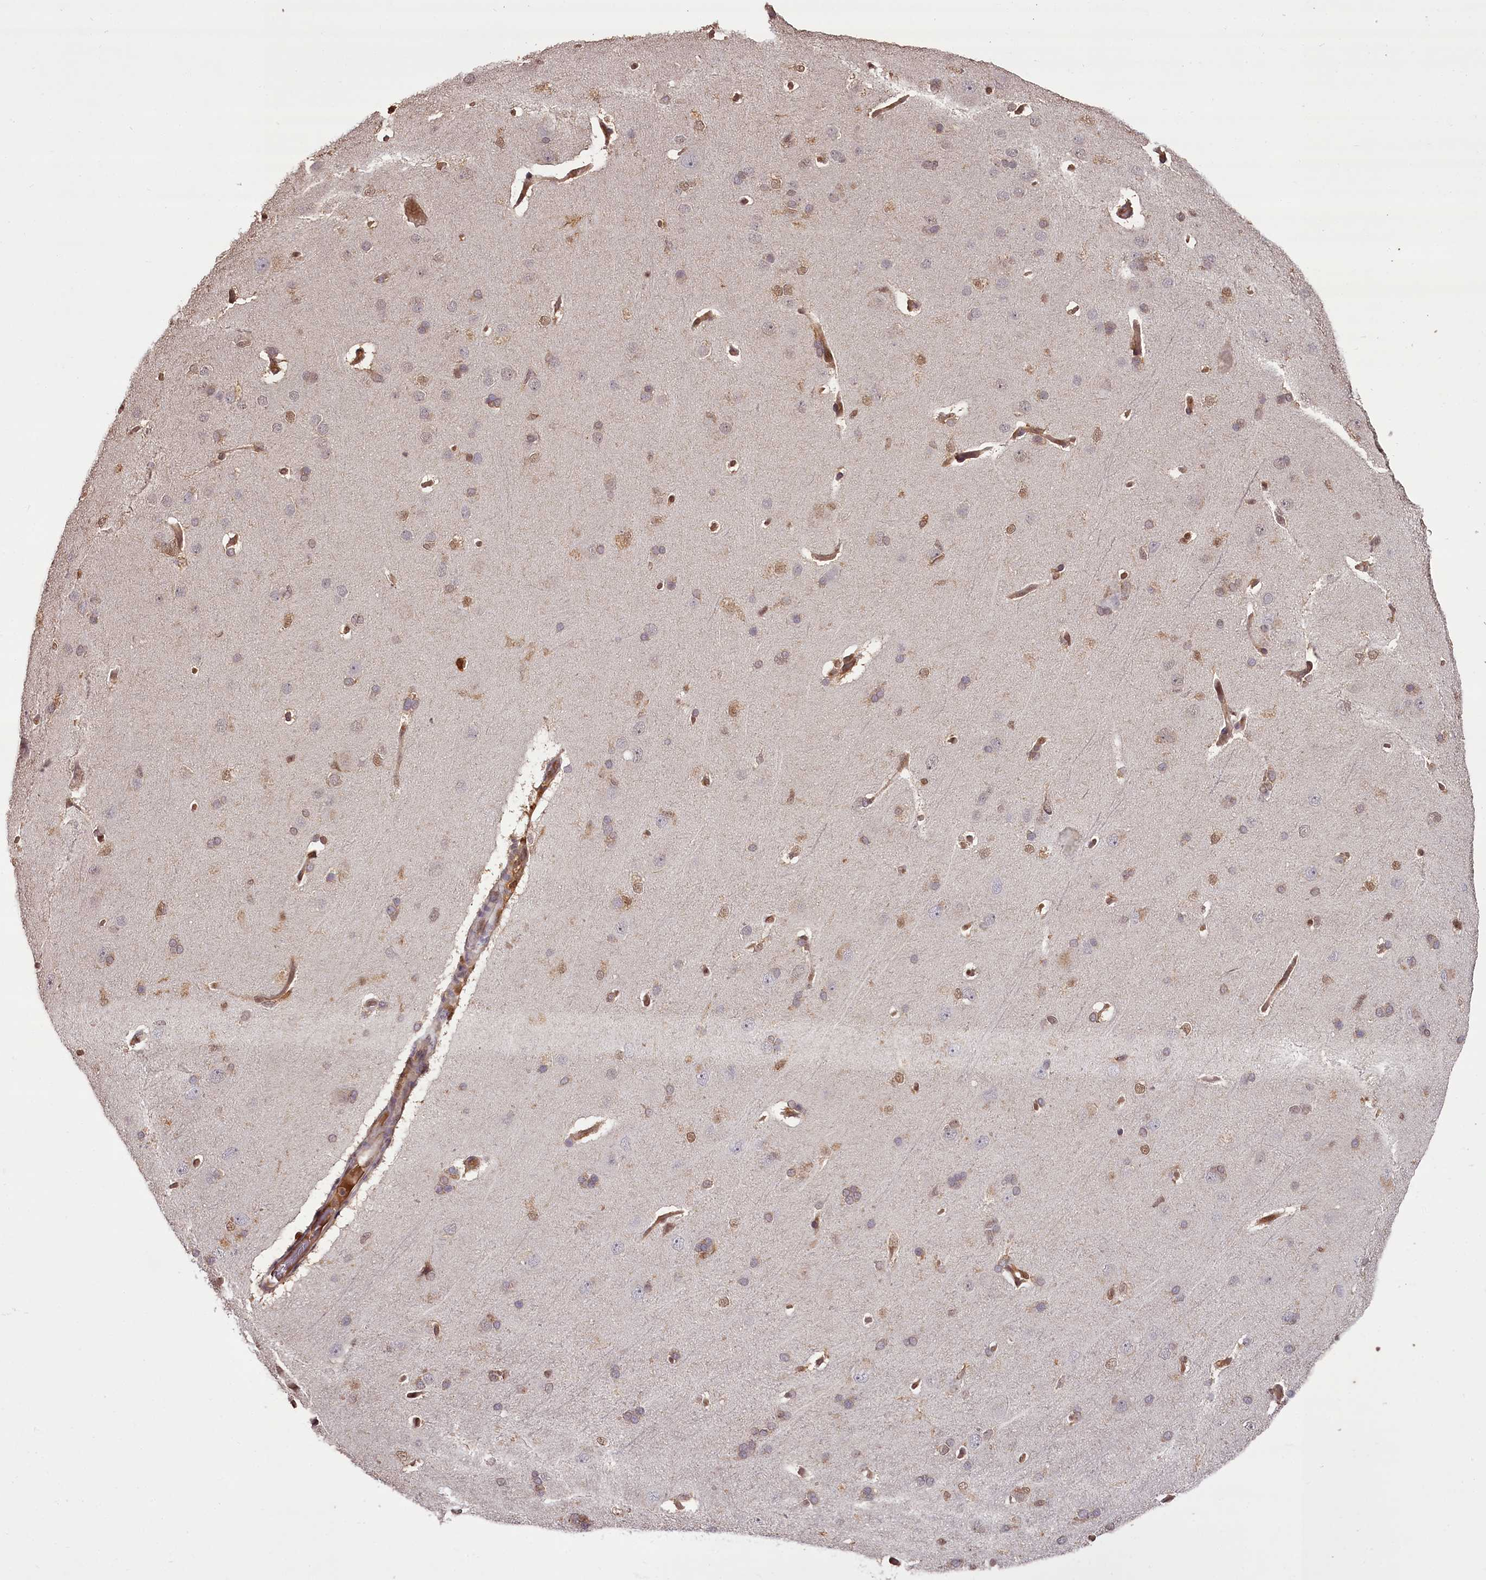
{"staining": {"intensity": "moderate", "quantity": ">75%", "location": "cytoplasmic/membranous,nuclear"}, "tissue": "cerebral cortex", "cell_type": "Endothelial cells", "image_type": "normal", "snomed": [{"axis": "morphology", "description": "Normal tissue, NOS"}, {"axis": "topography", "description": "Cerebral cortex"}], "caption": "Protein expression analysis of unremarkable human cerebral cortex reveals moderate cytoplasmic/membranous,nuclear staining in approximately >75% of endothelial cells.", "gene": "NPRL2", "patient": {"sex": "male", "age": 62}}